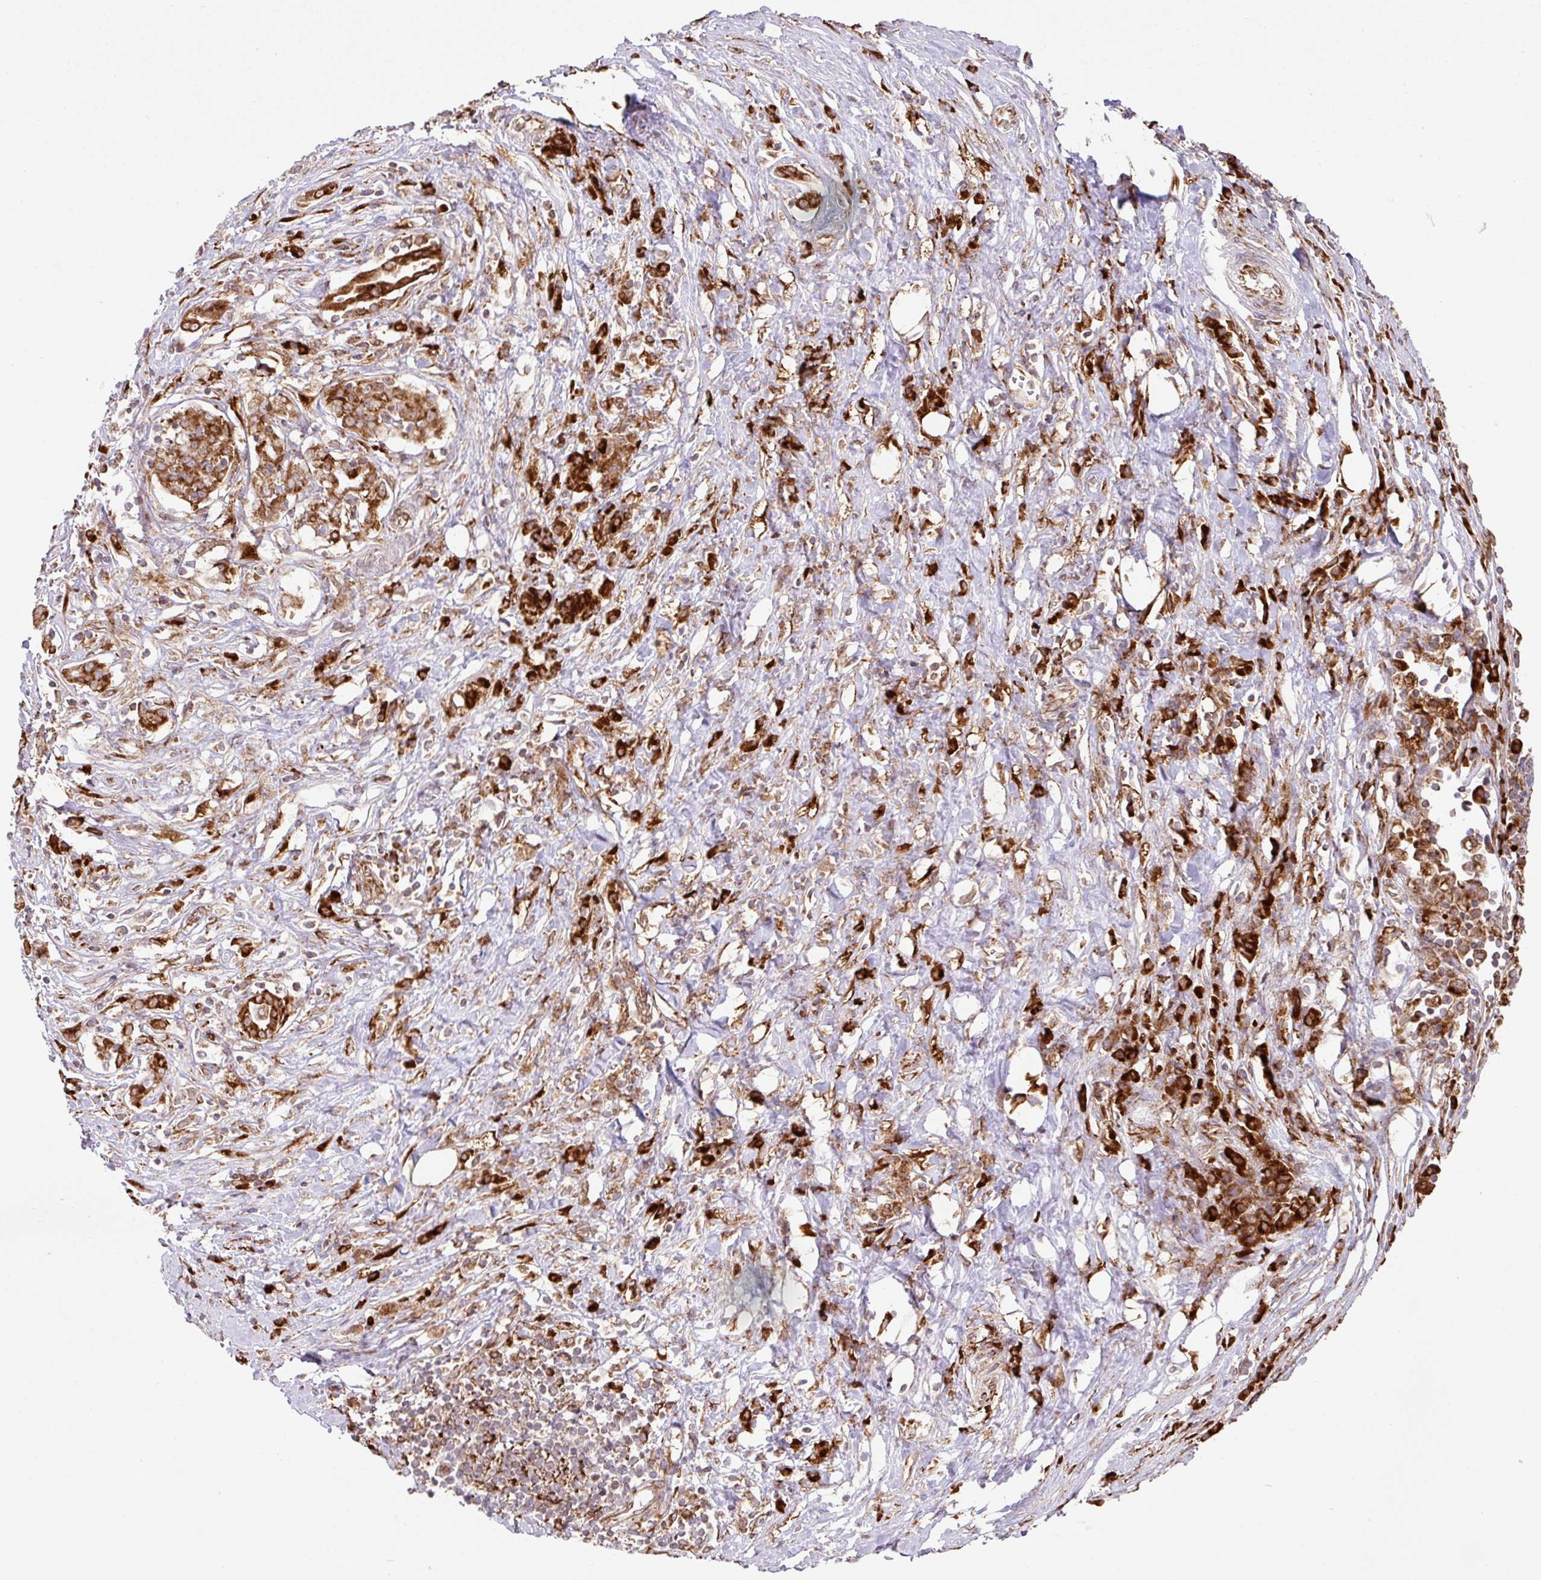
{"staining": {"intensity": "strong", "quantity": ">75%", "location": "cytoplasmic/membranous"}, "tissue": "pancreatic cancer", "cell_type": "Tumor cells", "image_type": "cancer", "snomed": [{"axis": "morphology", "description": "Adenocarcinoma, NOS"}, {"axis": "topography", "description": "Pancreas"}], "caption": "Protein positivity by immunohistochemistry shows strong cytoplasmic/membranous staining in approximately >75% of tumor cells in pancreatic cancer (adenocarcinoma). (Stains: DAB (3,3'-diaminobenzidine) in brown, nuclei in blue, Microscopy: brightfield microscopy at high magnification).", "gene": "SLC39A7", "patient": {"sex": "male", "age": 63}}